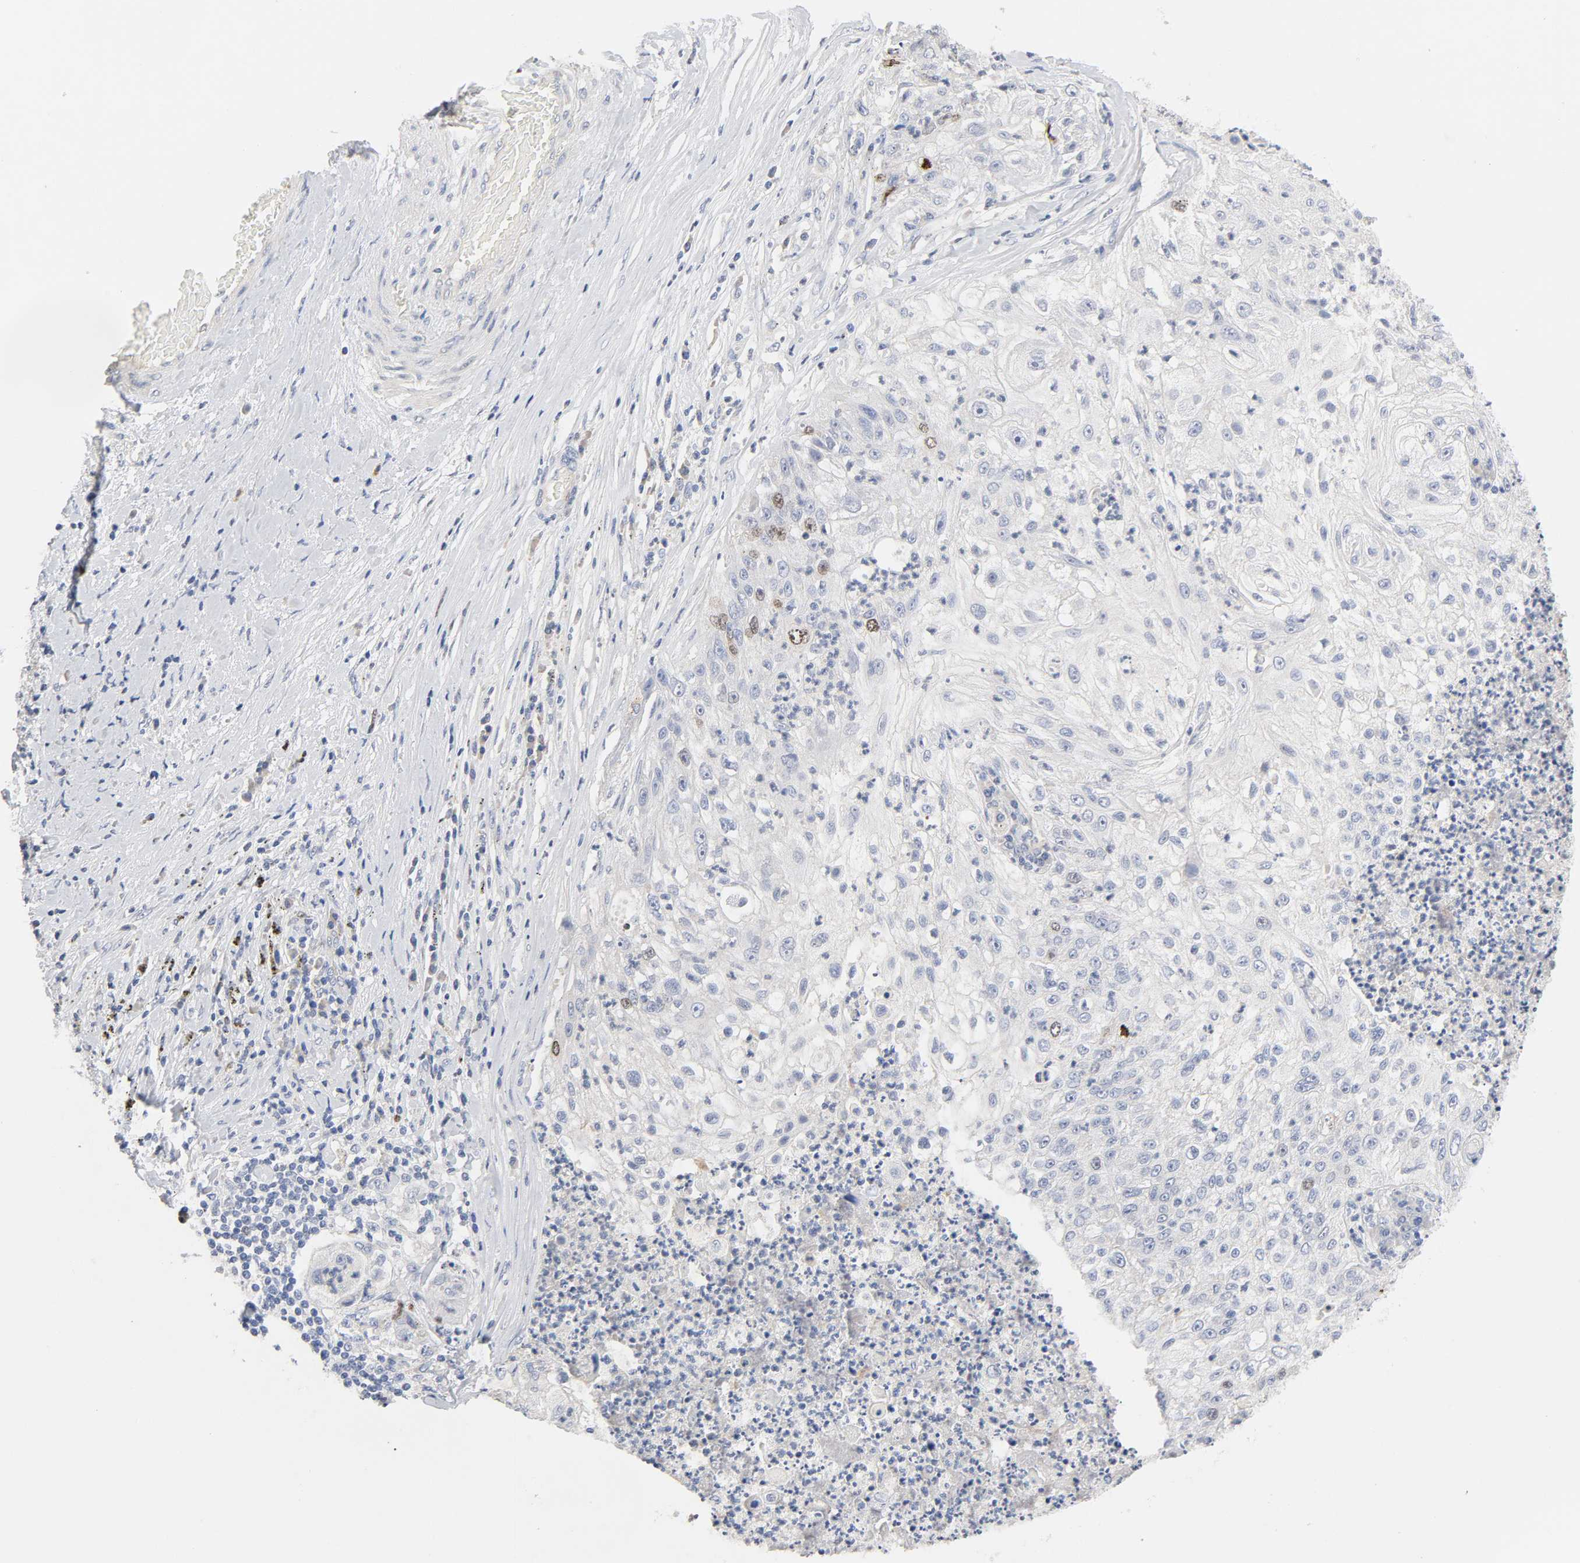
{"staining": {"intensity": "weak", "quantity": "<25%", "location": "nuclear"}, "tissue": "lung cancer", "cell_type": "Tumor cells", "image_type": "cancer", "snomed": [{"axis": "morphology", "description": "Inflammation, NOS"}, {"axis": "morphology", "description": "Squamous cell carcinoma, NOS"}, {"axis": "topography", "description": "Lymph node"}, {"axis": "topography", "description": "Soft tissue"}, {"axis": "topography", "description": "Lung"}], "caption": "High magnification brightfield microscopy of lung cancer stained with DAB (3,3'-diaminobenzidine) (brown) and counterstained with hematoxylin (blue): tumor cells show no significant staining.", "gene": "BIRC5", "patient": {"sex": "male", "age": 66}}